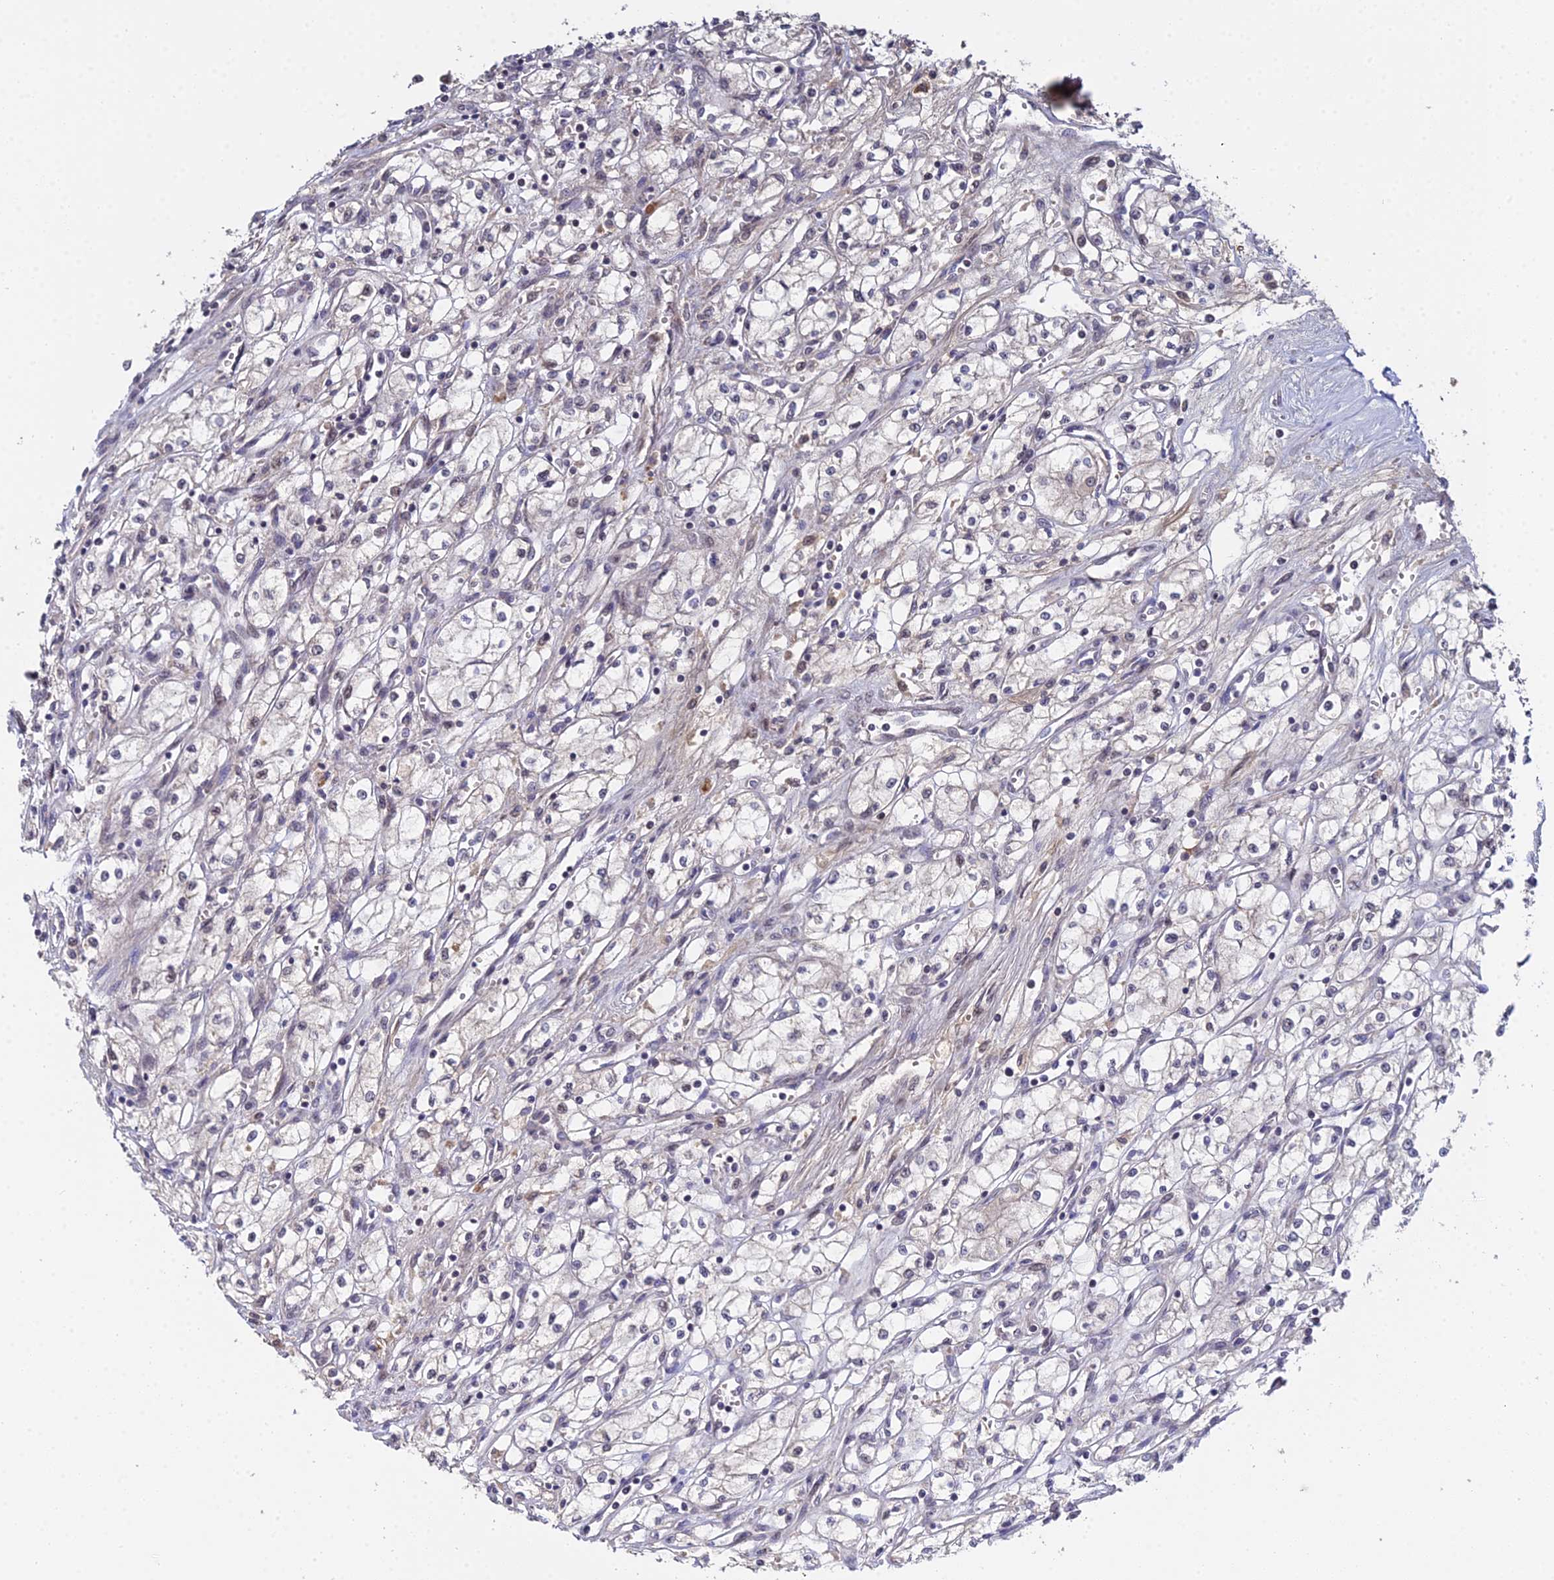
{"staining": {"intensity": "negative", "quantity": "none", "location": "none"}, "tissue": "renal cancer", "cell_type": "Tumor cells", "image_type": "cancer", "snomed": [{"axis": "morphology", "description": "Adenocarcinoma, NOS"}, {"axis": "topography", "description": "Kidney"}], "caption": "Immunohistochemical staining of human renal cancer exhibits no significant positivity in tumor cells.", "gene": "ERCC5", "patient": {"sex": "male", "age": 59}}